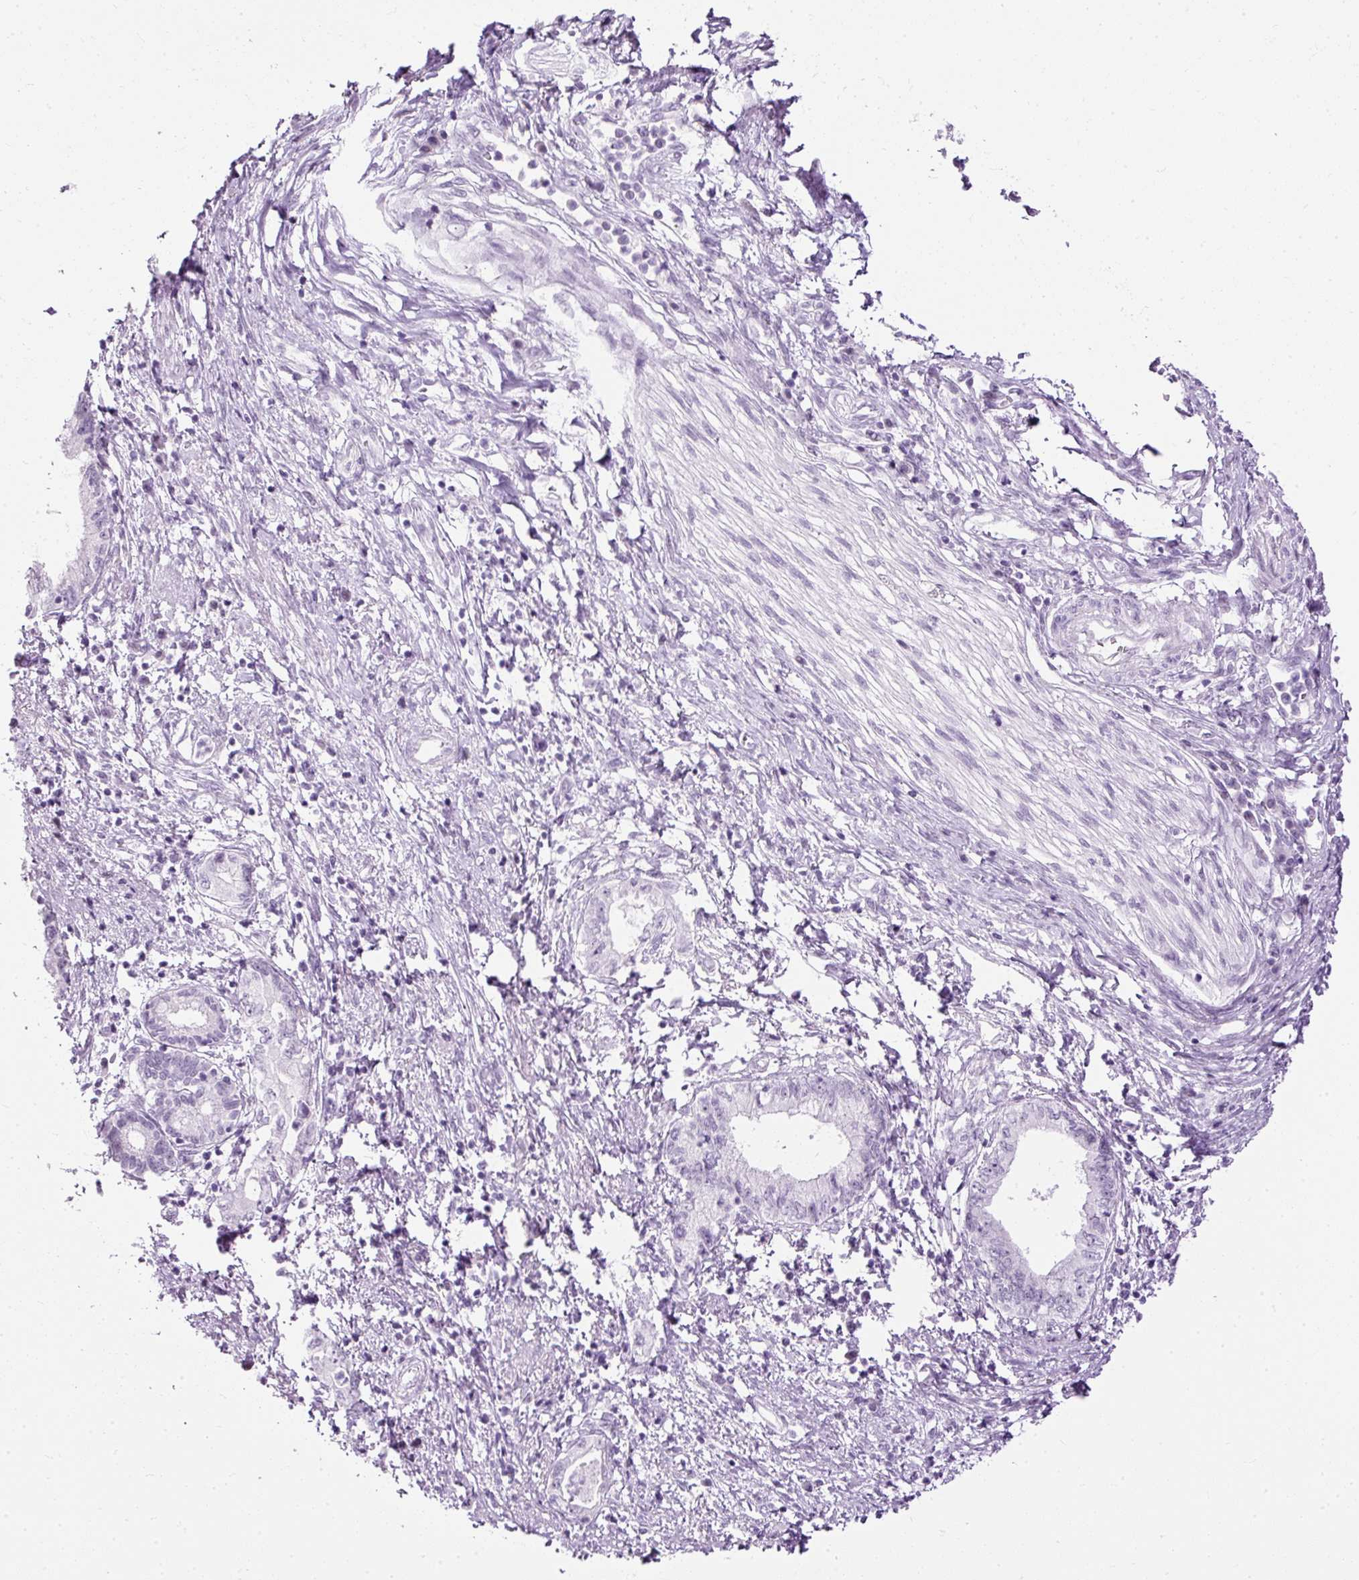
{"staining": {"intensity": "negative", "quantity": "none", "location": "none"}, "tissue": "pancreatic cancer", "cell_type": "Tumor cells", "image_type": "cancer", "snomed": [{"axis": "morphology", "description": "Adenocarcinoma, NOS"}, {"axis": "topography", "description": "Pancreas"}], "caption": "IHC histopathology image of pancreatic cancer stained for a protein (brown), which demonstrates no staining in tumor cells.", "gene": "PDE6B", "patient": {"sex": "female", "age": 73}}